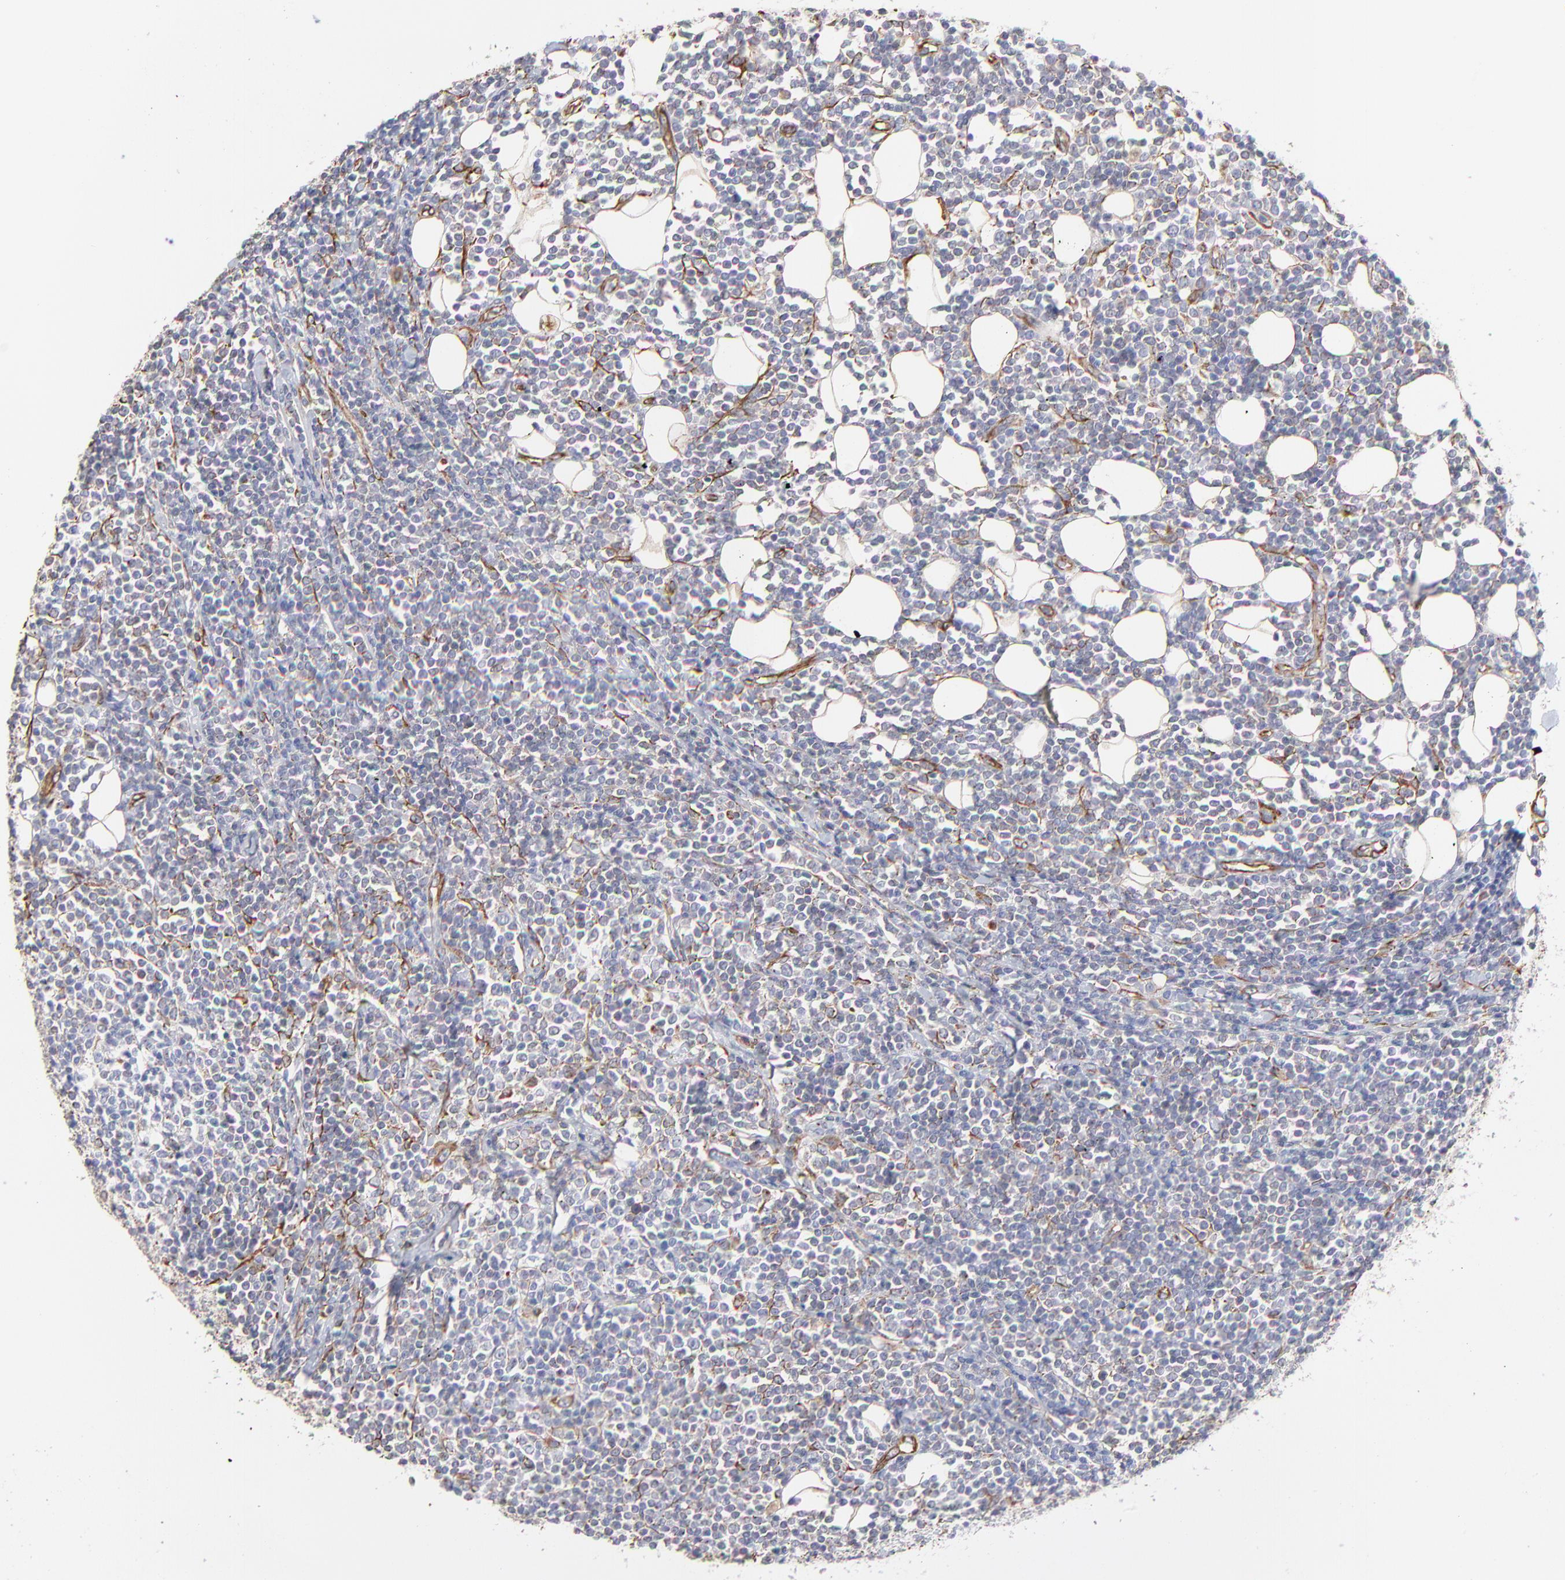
{"staining": {"intensity": "weak", "quantity": "<25%", "location": "cytoplasmic/membranous"}, "tissue": "lymphoma", "cell_type": "Tumor cells", "image_type": "cancer", "snomed": [{"axis": "morphology", "description": "Malignant lymphoma, non-Hodgkin's type, Low grade"}, {"axis": "topography", "description": "Soft tissue"}], "caption": "Immunohistochemical staining of low-grade malignant lymphoma, non-Hodgkin's type reveals no significant staining in tumor cells.", "gene": "COX8C", "patient": {"sex": "male", "age": 92}}